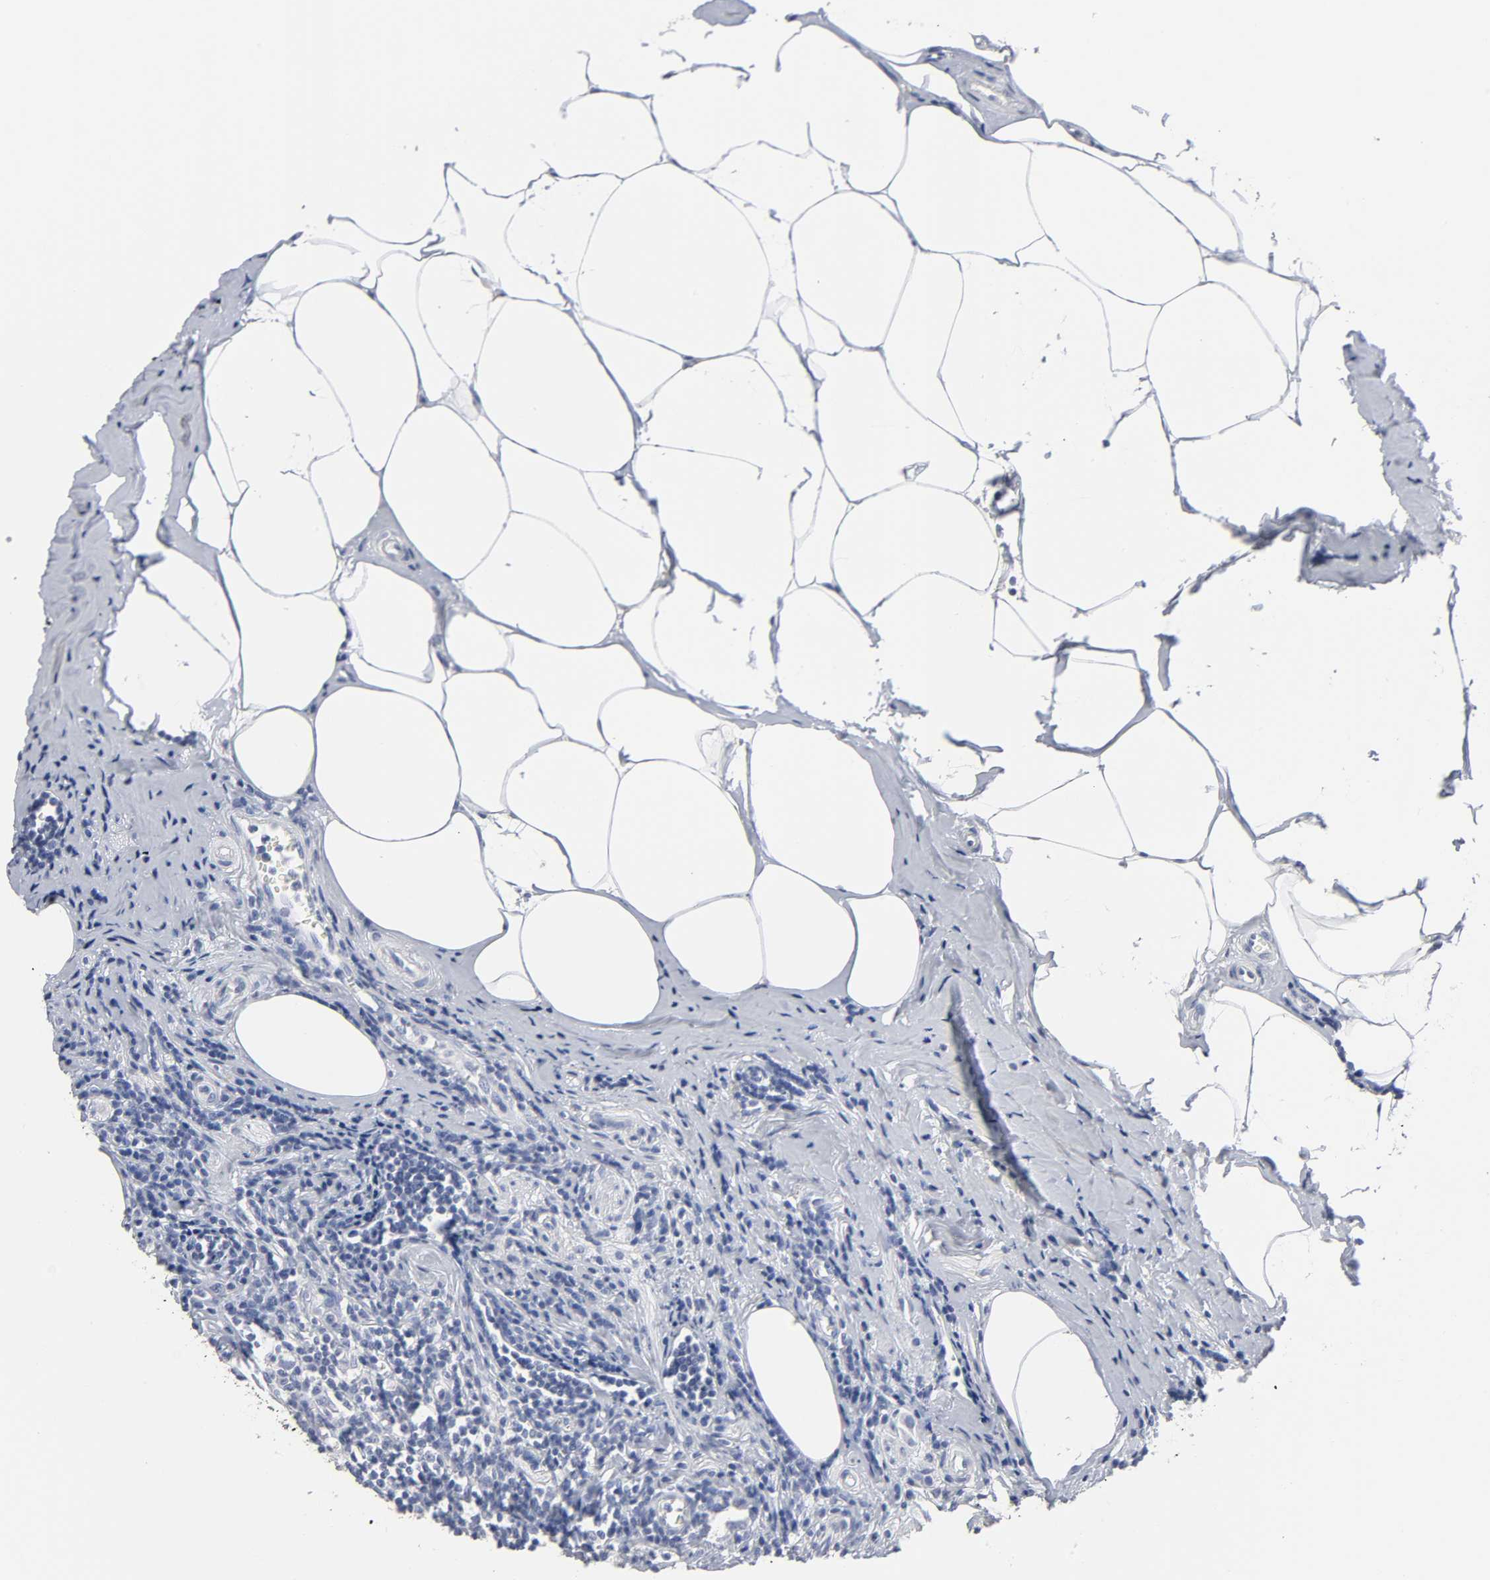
{"staining": {"intensity": "negative", "quantity": "none", "location": "none"}, "tissue": "appendix", "cell_type": "Glandular cells", "image_type": "normal", "snomed": [{"axis": "morphology", "description": "Normal tissue, NOS"}, {"axis": "topography", "description": "Appendix"}], "caption": "Protein analysis of benign appendix reveals no significant positivity in glandular cells.", "gene": "SLCO1B3", "patient": {"sex": "female", "age": 50}}